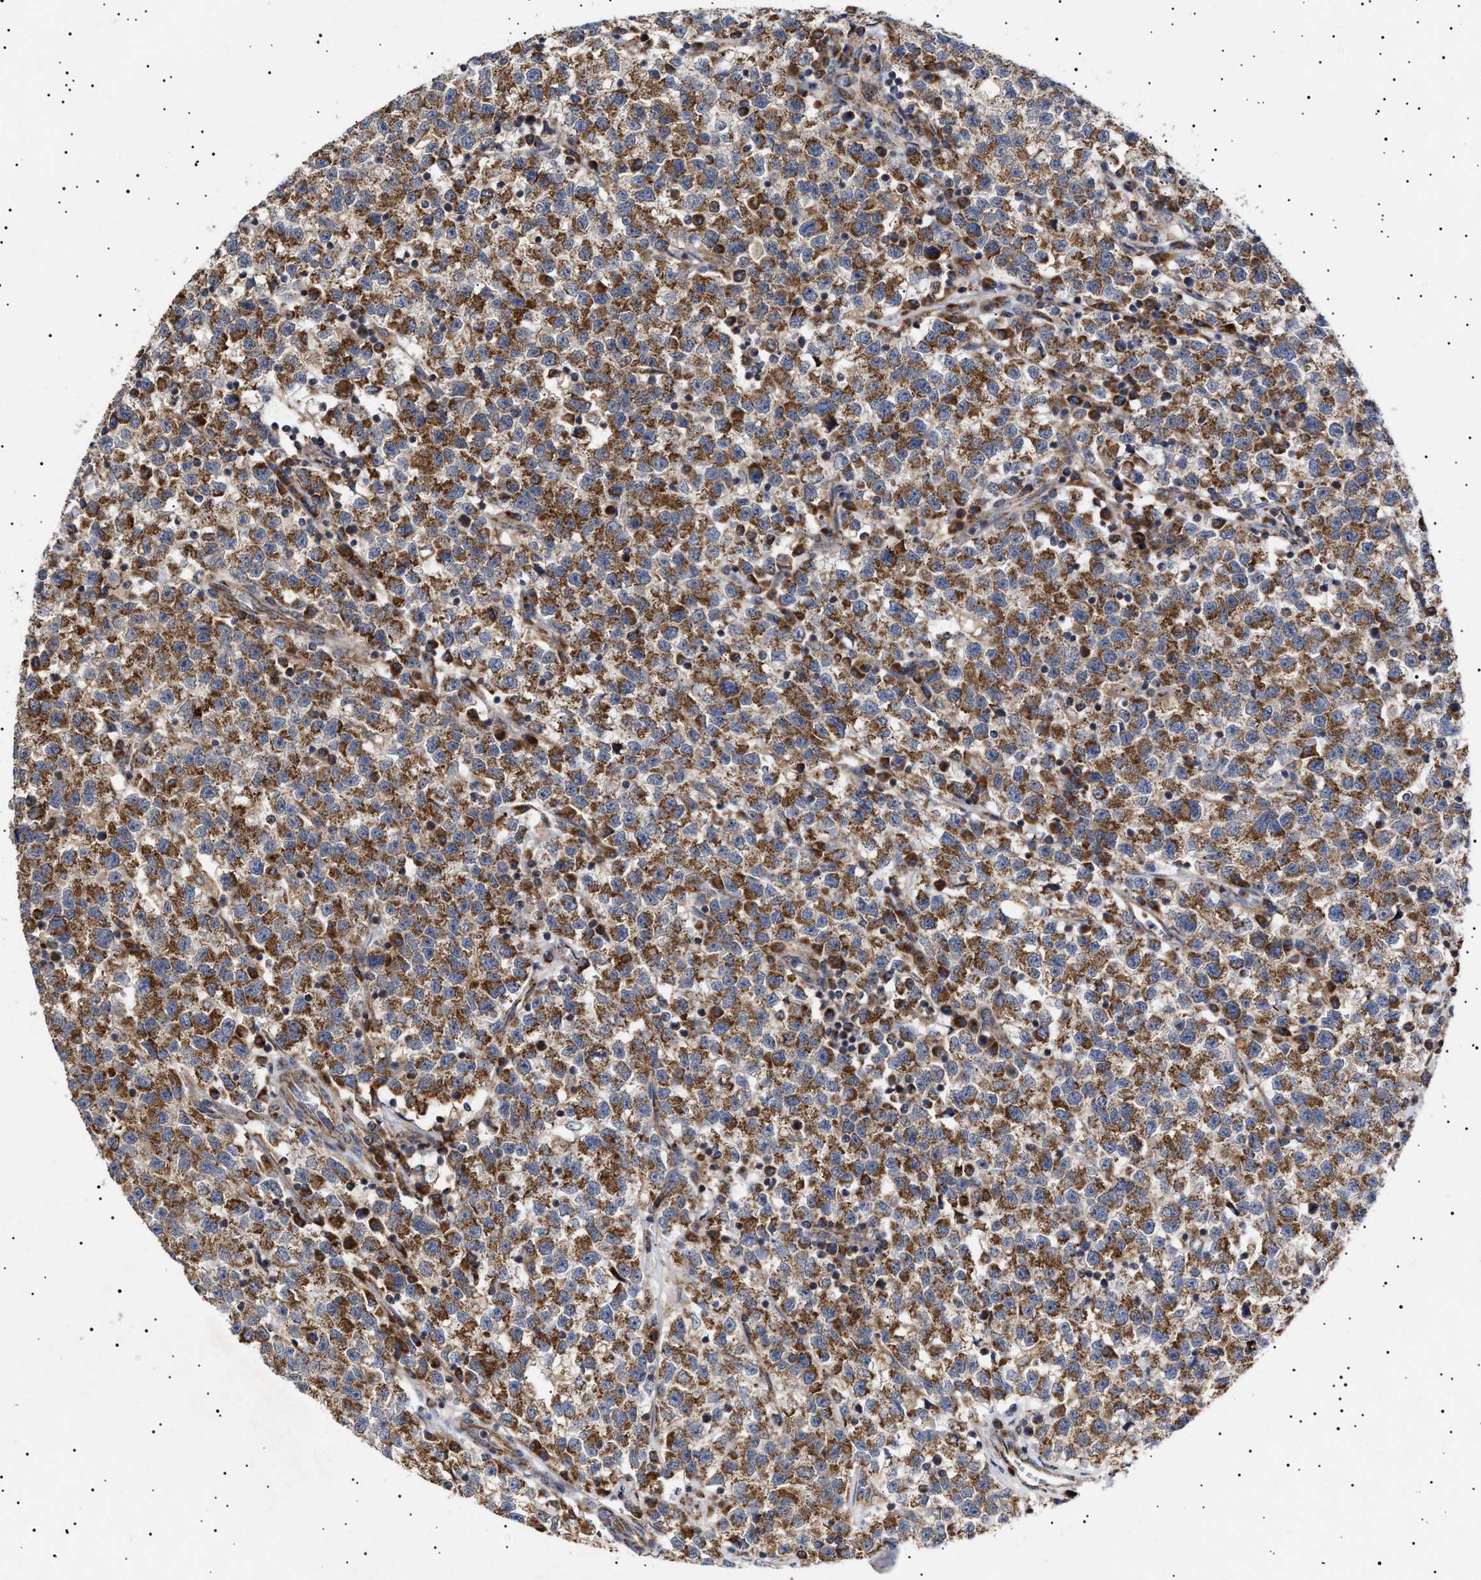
{"staining": {"intensity": "moderate", "quantity": ">75%", "location": "cytoplasmic/membranous"}, "tissue": "testis cancer", "cell_type": "Tumor cells", "image_type": "cancer", "snomed": [{"axis": "morphology", "description": "Seminoma, NOS"}, {"axis": "topography", "description": "Testis"}], "caption": "Protein staining demonstrates moderate cytoplasmic/membranous staining in approximately >75% of tumor cells in testis cancer. (IHC, brightfield microscopy, high magnification).", "gene": "MRPL10", "patient": {"sex": "male", "age": 22}}